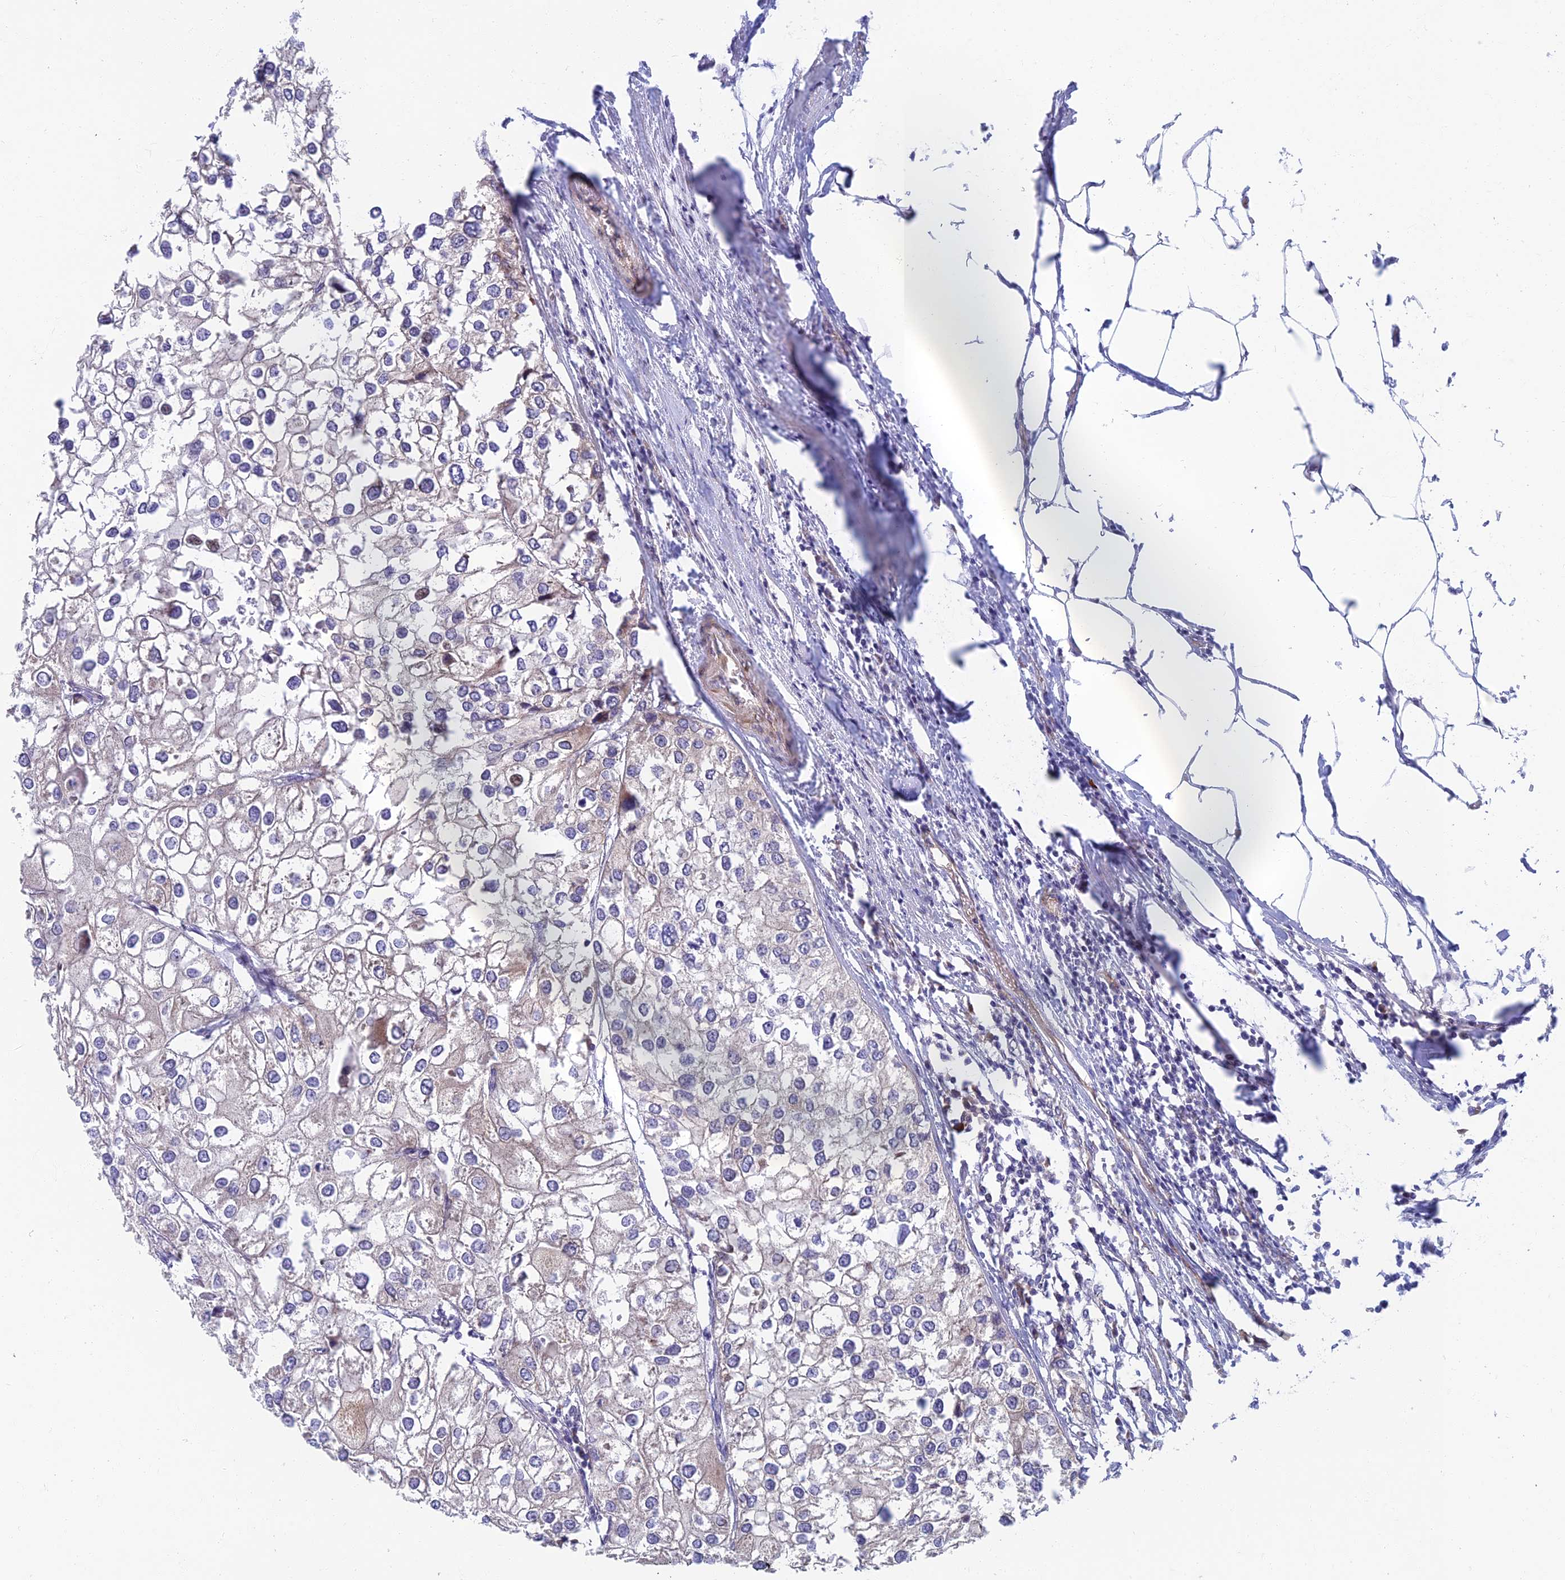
{"staining": {"intensity": "negative", "quantity": "none", "location": "none"}, "tissue": "urothelial cancer", "cell_type": "Tumor cells", "image_type": "cancer", "snomed": [{"axis": "morphology", "description": "Urothelial carcinoma, High grade"}, {"axis": "topography", "description": "Urinary bladder"}], "caption": "The histopathology image demonstrates no staining of tumor cells in high-grade urothelial carcinoma.", "gene": "RHBDL2", "patient": {"sex": "male", "age": 64}}